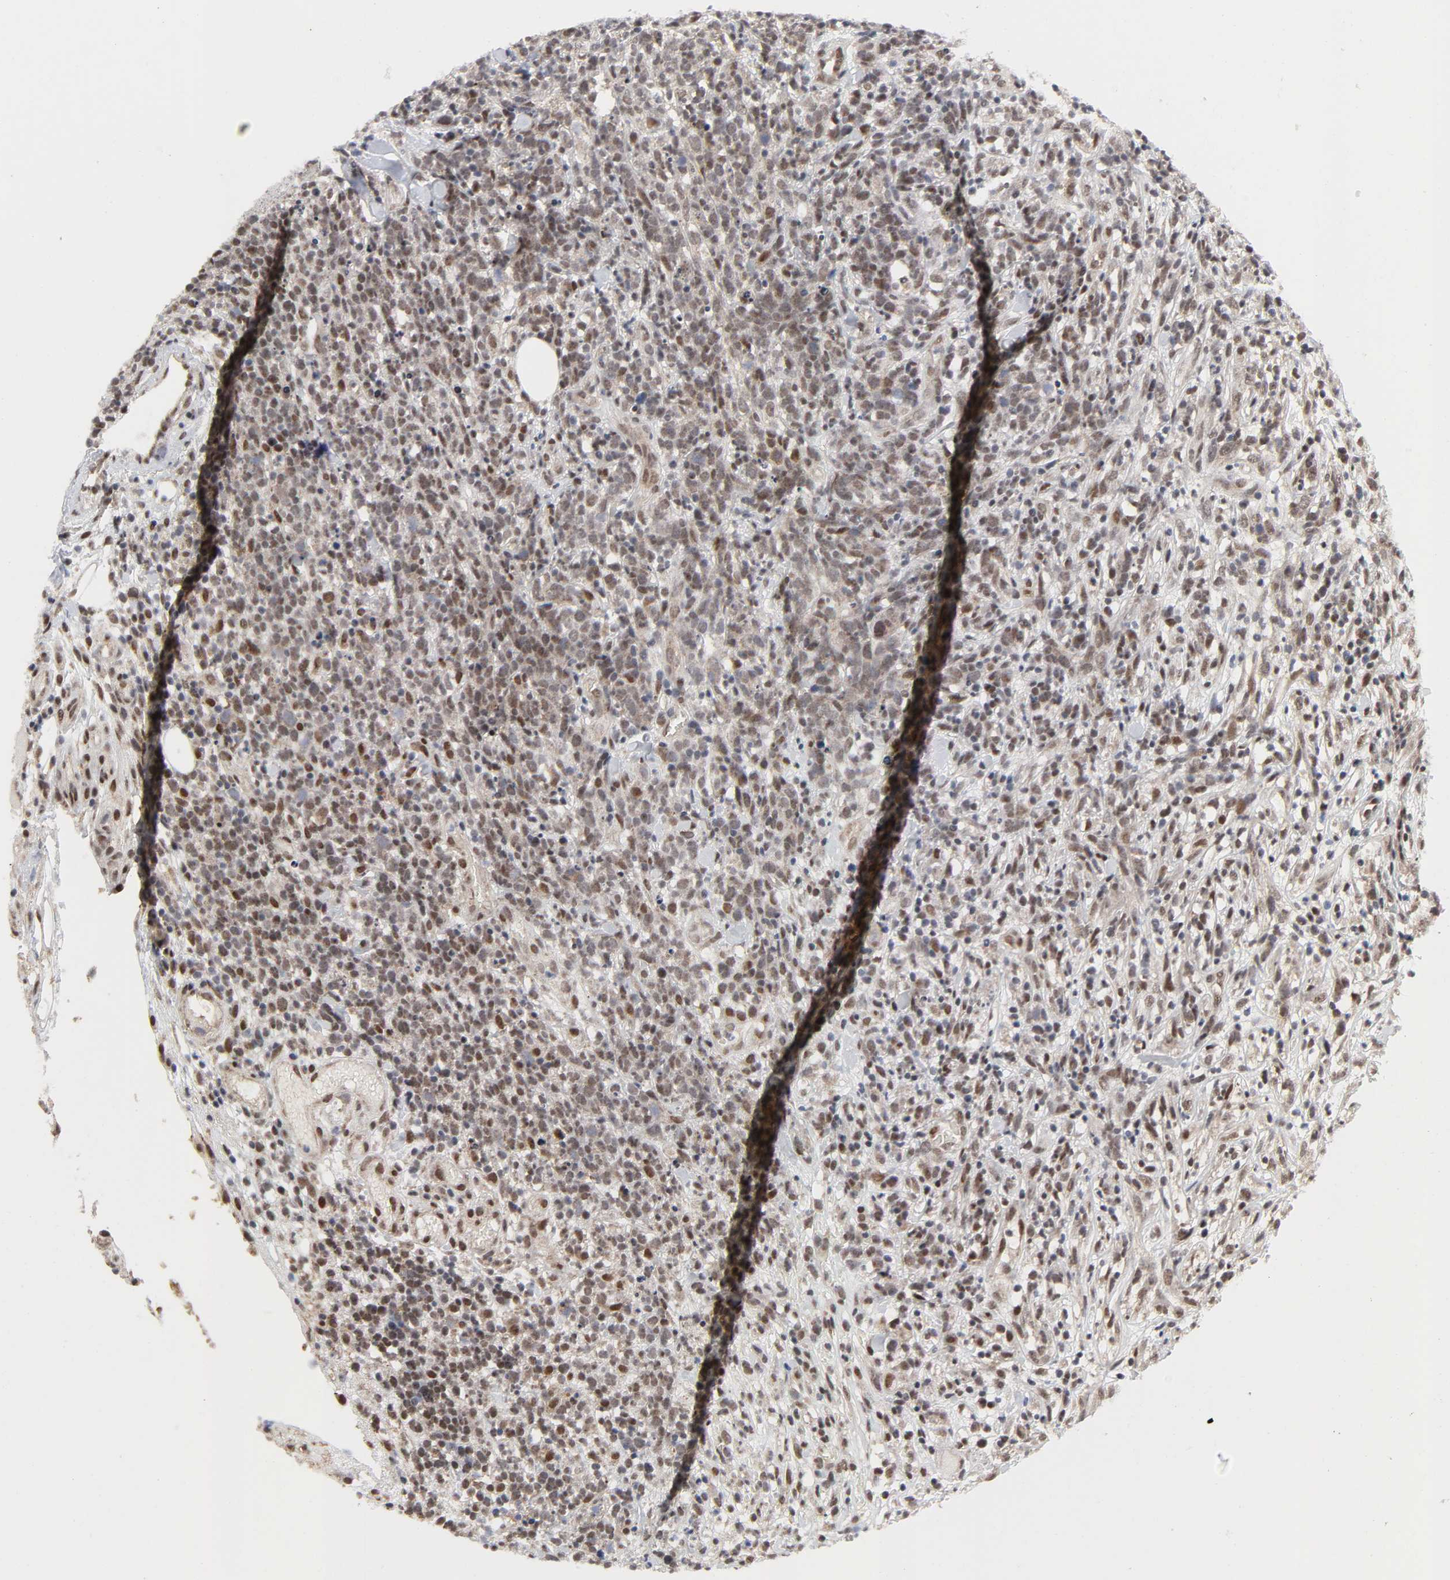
{"staining": {"intensity": "moderate", "quantity": ">75%", "location": "nuclear"}, "tissue": "lymphoma", "cell_type": "Tumor cells", "image_type": "cancer", "snomed": [{"axis": "morphology", "description": "Malignant lymphoma, non-Hodgkin's type, High grade"}, {"axis": "topography", "description": "Lymph node"}], "caption": "Protein staining displays moderate nuclear staining in about >75% of tumor cells in high-grade malignant lymphoma, non-Hodgkin's type. Using DAB (3,3'-diaminobenzidine) (brown) and hematoxylin (blue) stains, captured at high magnification using brightfield microscopy.", "gene": "ZKSCAN8", "patient": {"sex": "female", "age": 73}}